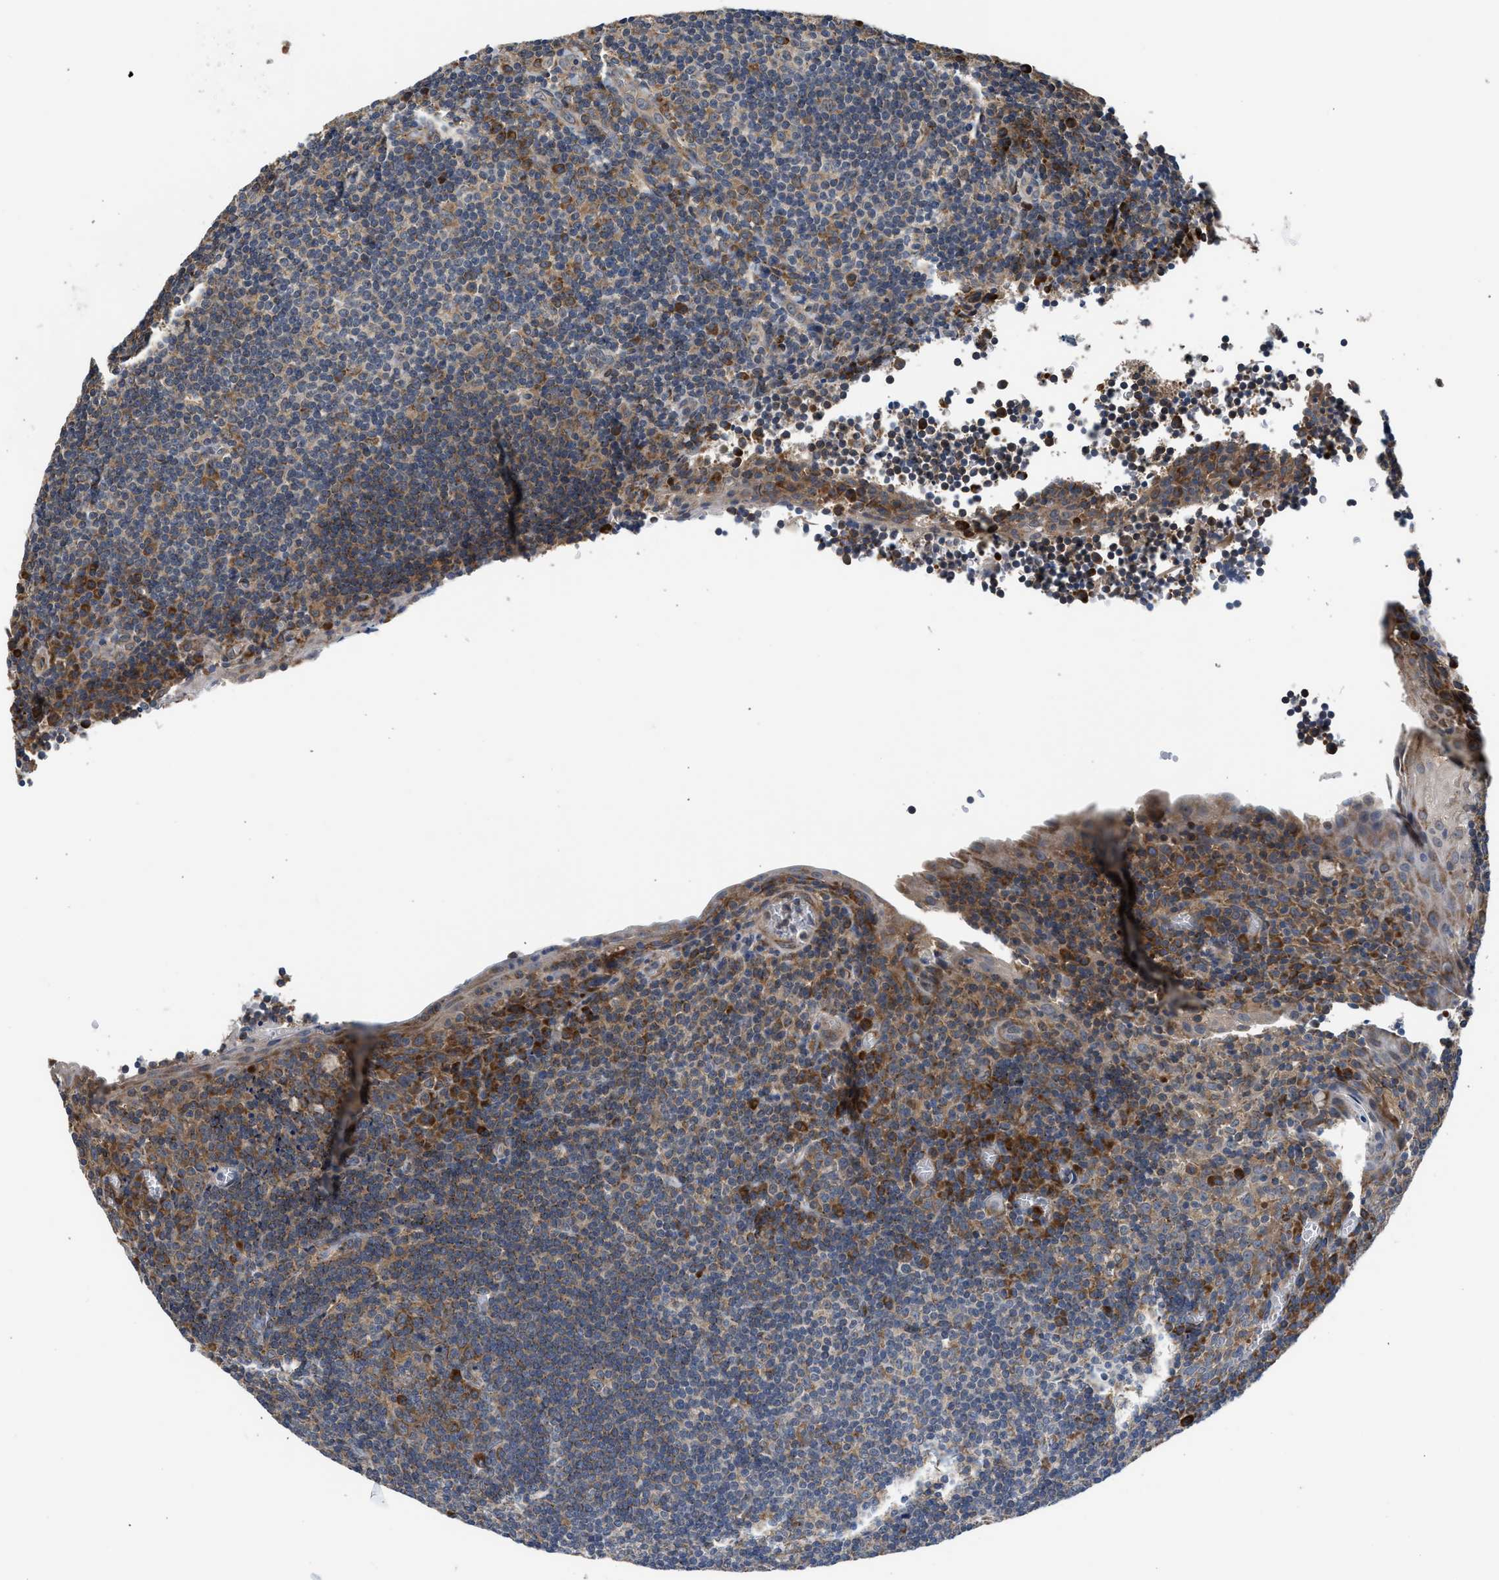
{"staining": {"intensity": "moderate", "quantity": "<25%", "location": "cytoplasmic/membranous"}, "tissue": "tonsil", "cell_type": "Germinal center cells", "image_type": "normal", "snomed": [{"axis": "morphology", "description": "Normal tissue, NOS"}, {"axis": "topography", "description": "Tonsil"}], "caption": "The micrograph demonstrates immunohistochemical staining of unremarkable tonsil. There is moderate cytoplasmic/membranous expression is seen in about <25% of germinal center cells. The protein of interest is shown in brown color, while the nuclei are stained blue.", "gene": "POLG2", "patient": {"sex": "male", "age": 37}}